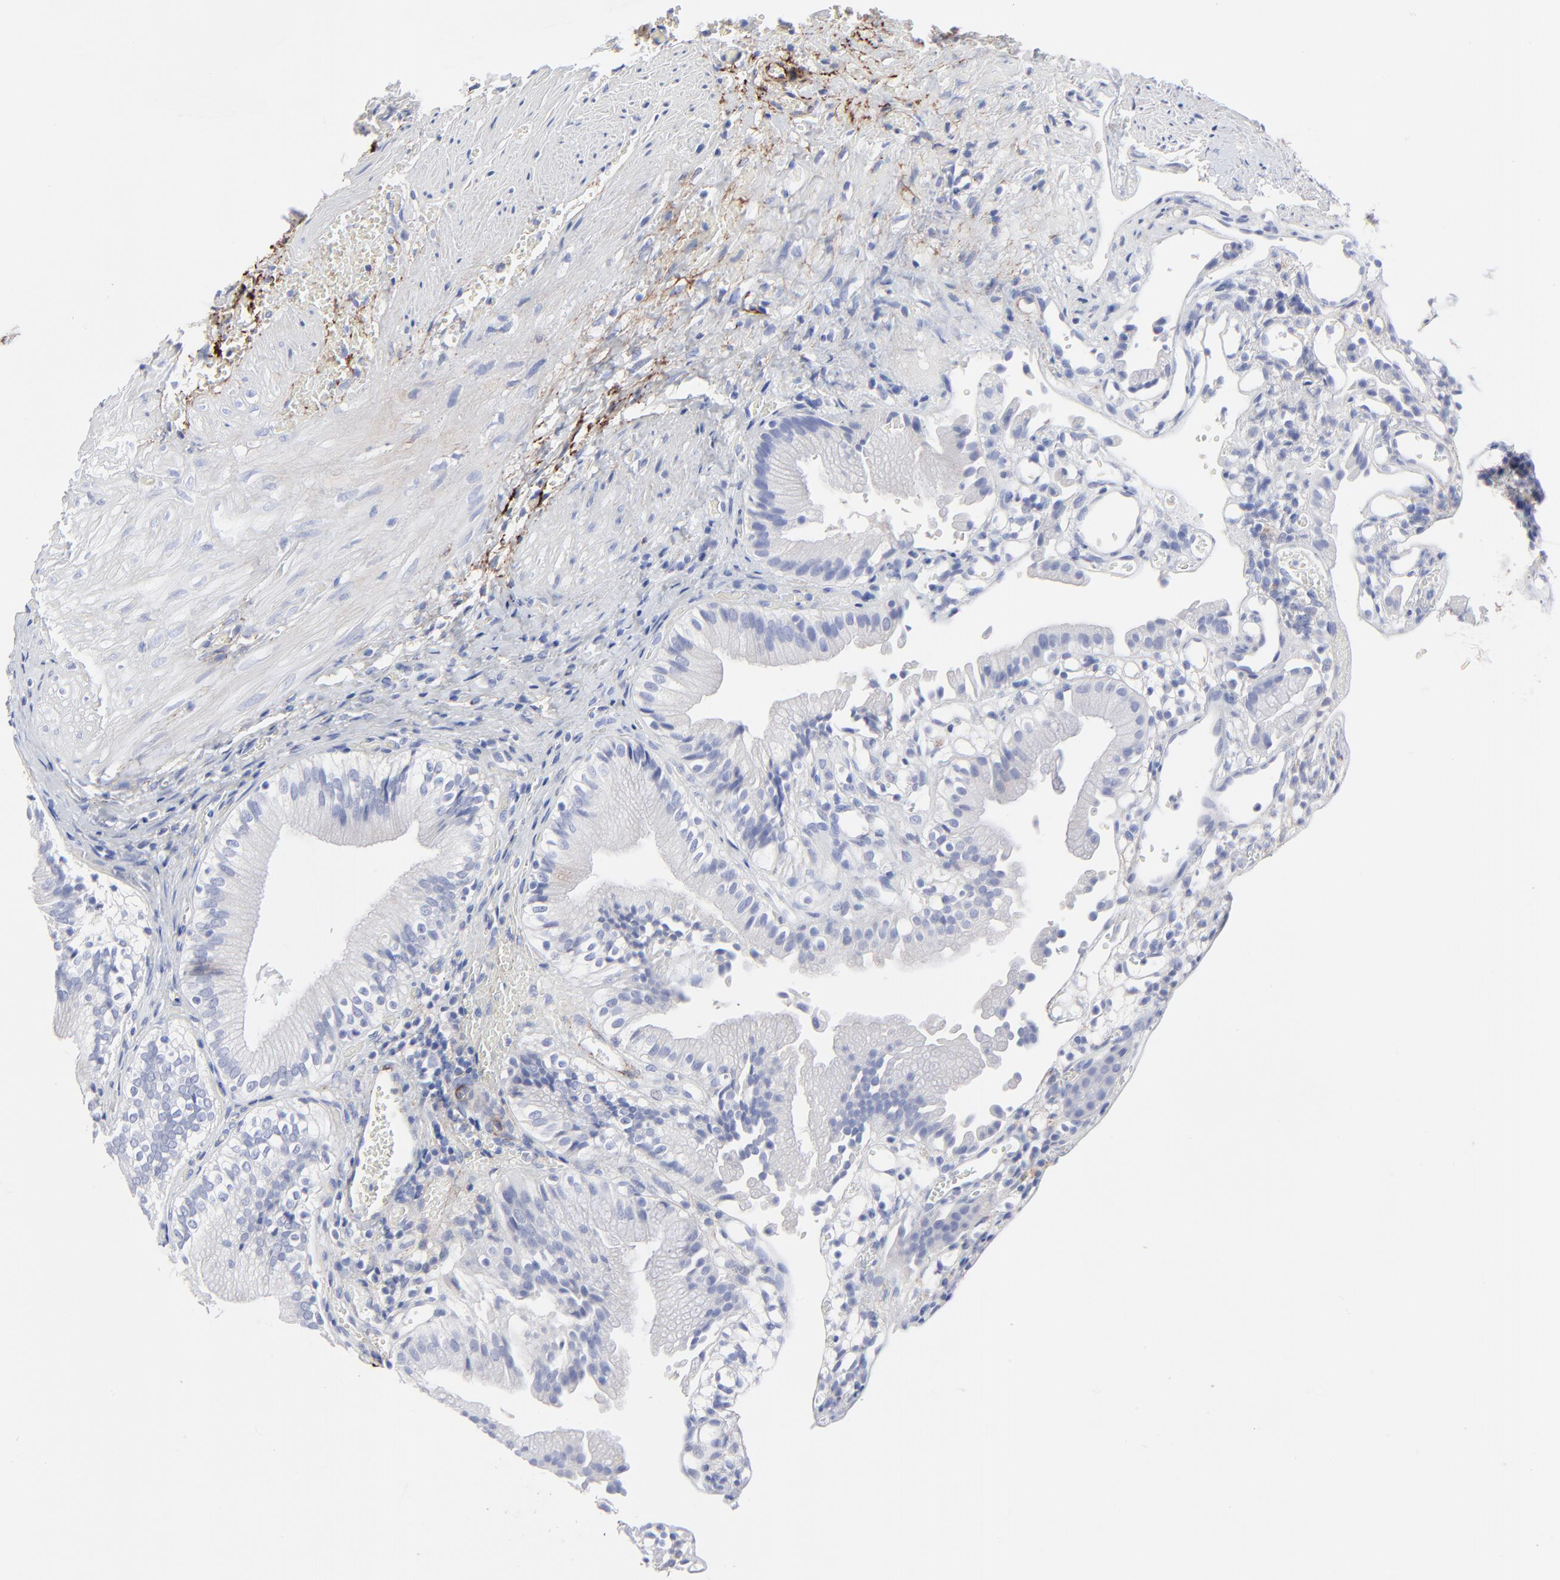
{"staining": {"intensity": "negative", "quantity": "none", "location": "none"}, "tissue": "gallbladder", "cell_type": "Glandular cells", "image_type": "normal", "snomed": [{"axis": "morphology", "description": "Normal tissue, NOS"}, {"axis": "topography", "description": "Gallbladder"}], "caption": "Immunohistochemistry (IHC) histopathology image of normal gallbladder: gallbladder stained with DAB (3,3'-diaminobenzidine) exhibits no significant protein expression in glandular cells. (IHC, brightfield microscopy, high magnification).", "gene": "FBLN2", "patient": {"sex": "male", "age": 65}}